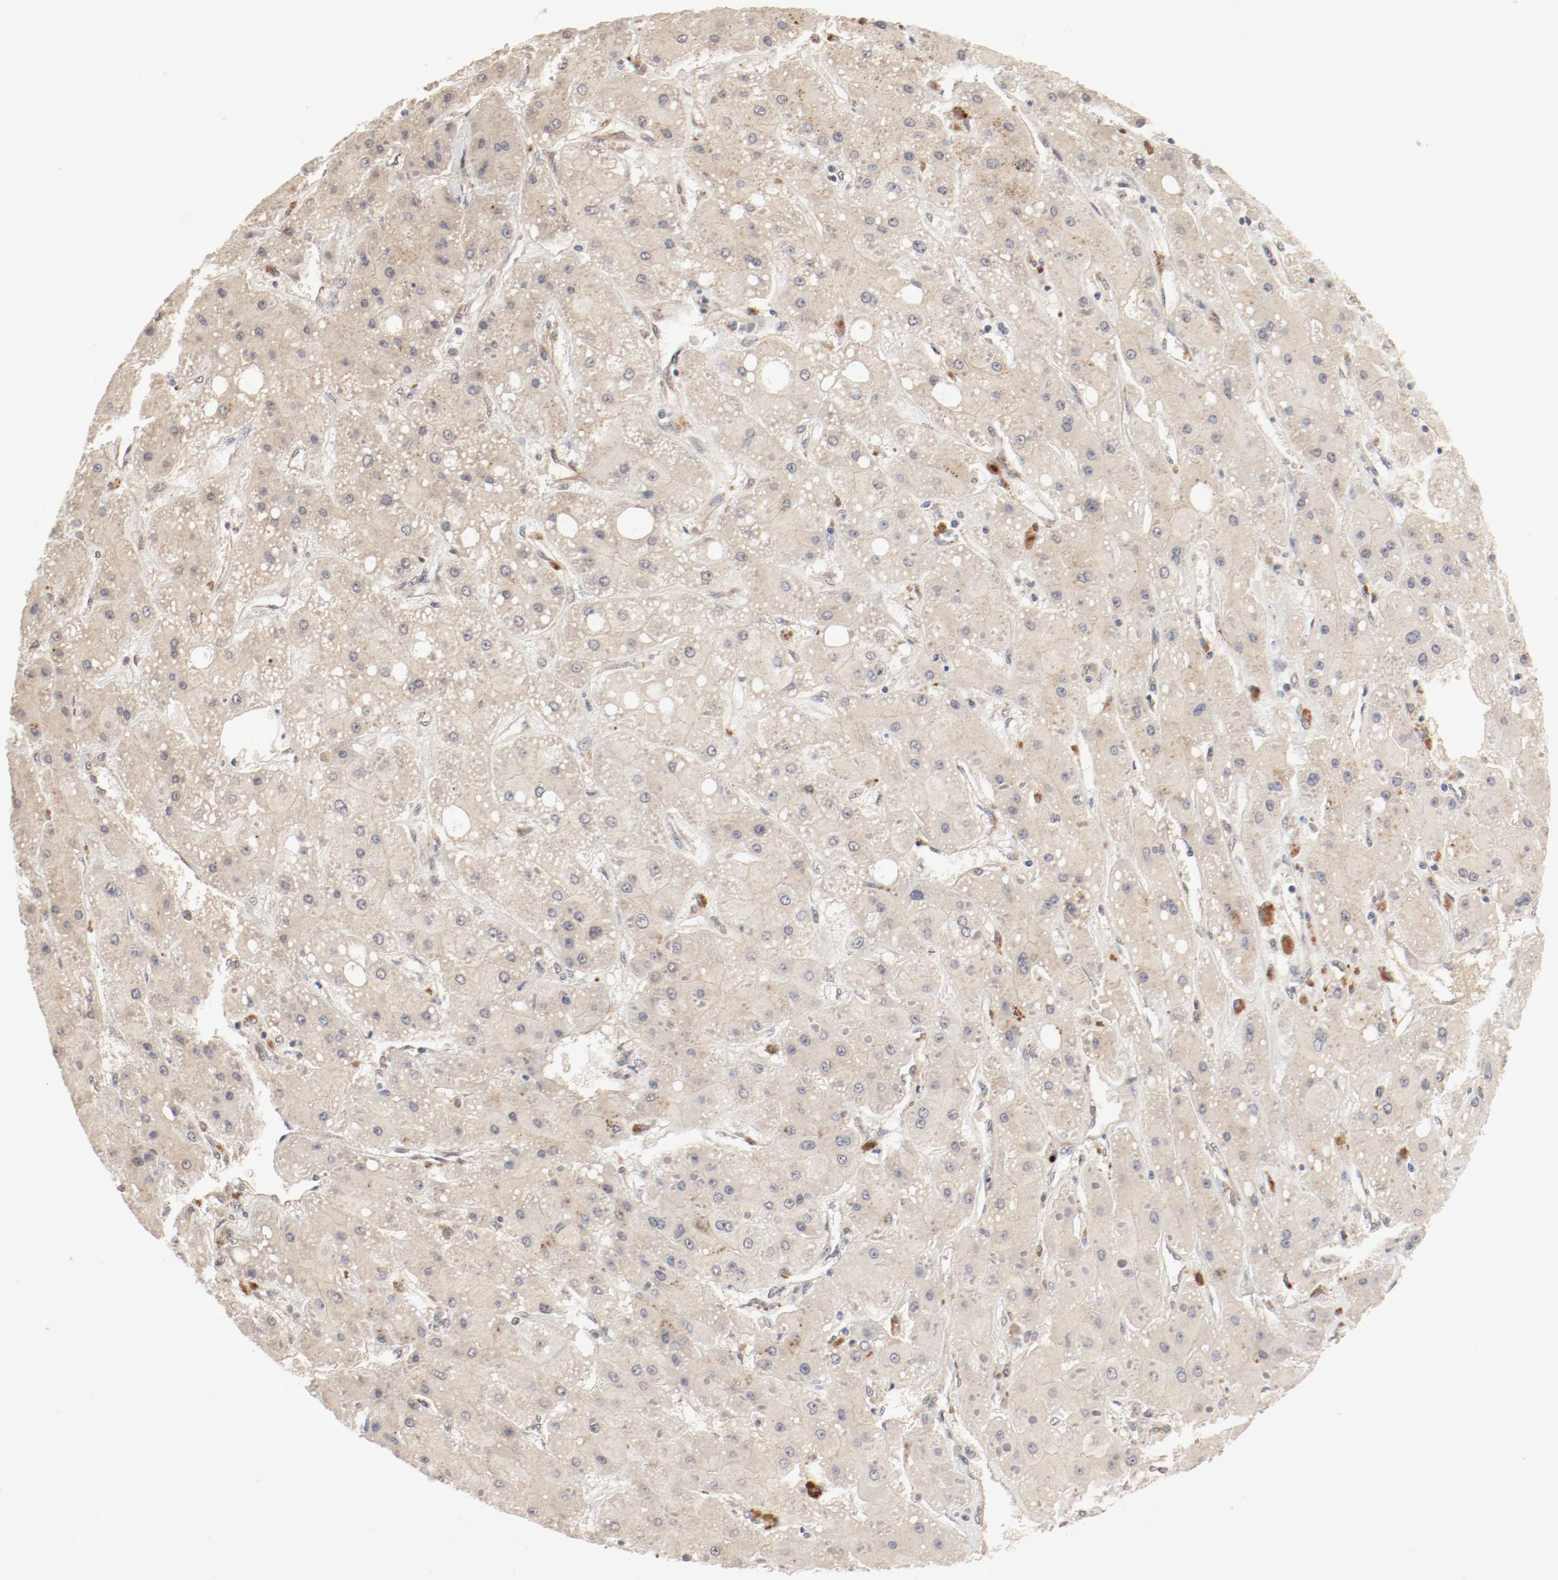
{"staining": {"intensity": "moderate", "quantity": ">75%", "location": "cytoplasmic/membranous"}, "tissue": "liver cancer", "cell_type": "Tumor cells", "image_type": "cancer", "snomed": [{"axis": "morphology", "description": "Carcinoma, Hepatocellular, NOS"}, {"axis": "topography", "description": "Liver"}], "caption": "Tumor cells demonstrate medium levels of moderate cytoplasmic/membranous expression in approximately >75% of cells in human liver hepatocellular carcinoma.", "gene": "IL3RA", "patient": {"sex": "female", "age": 52}}